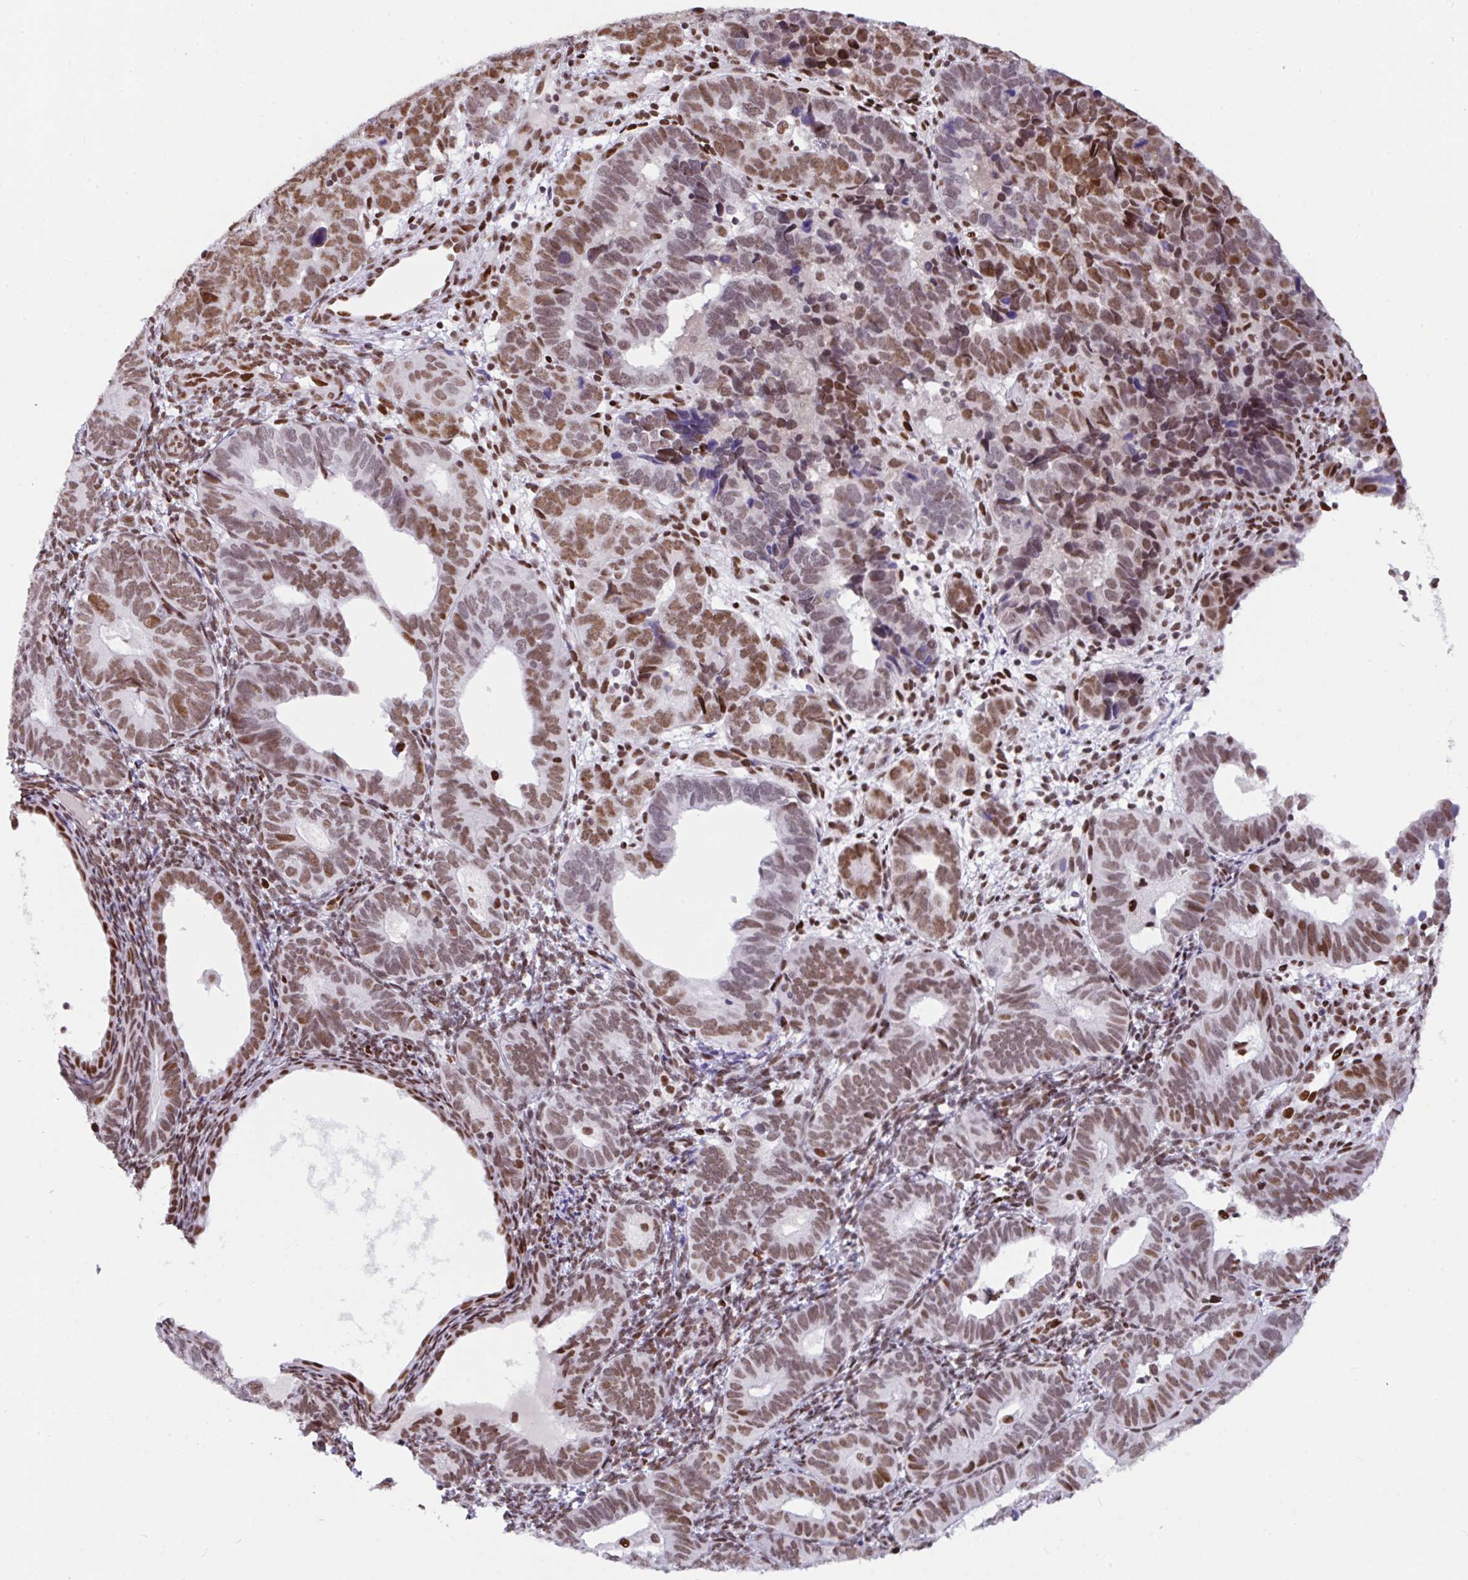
{"staining": {"intensity": "moderate", "quantity": ">75%", "location": "nuclear"}, "tissue": "endometrial cancer", "cell_type": "Tumor cells", "image_type": "cancer", "snomed": [{"axis": "morphology", "description": "Adenocarcinoma, NOS"}, {"axis": "topography", "description": "Endometrium"}], "caption": "IHC histopathology image of human endometrial adenocarcinoma stained for a protein (brown), which displays medium levels of moderate nuclear positivity in about >75% of tumor cells.", "gene": "CLP1", "patient": {"sex": "female", "age": 82}}